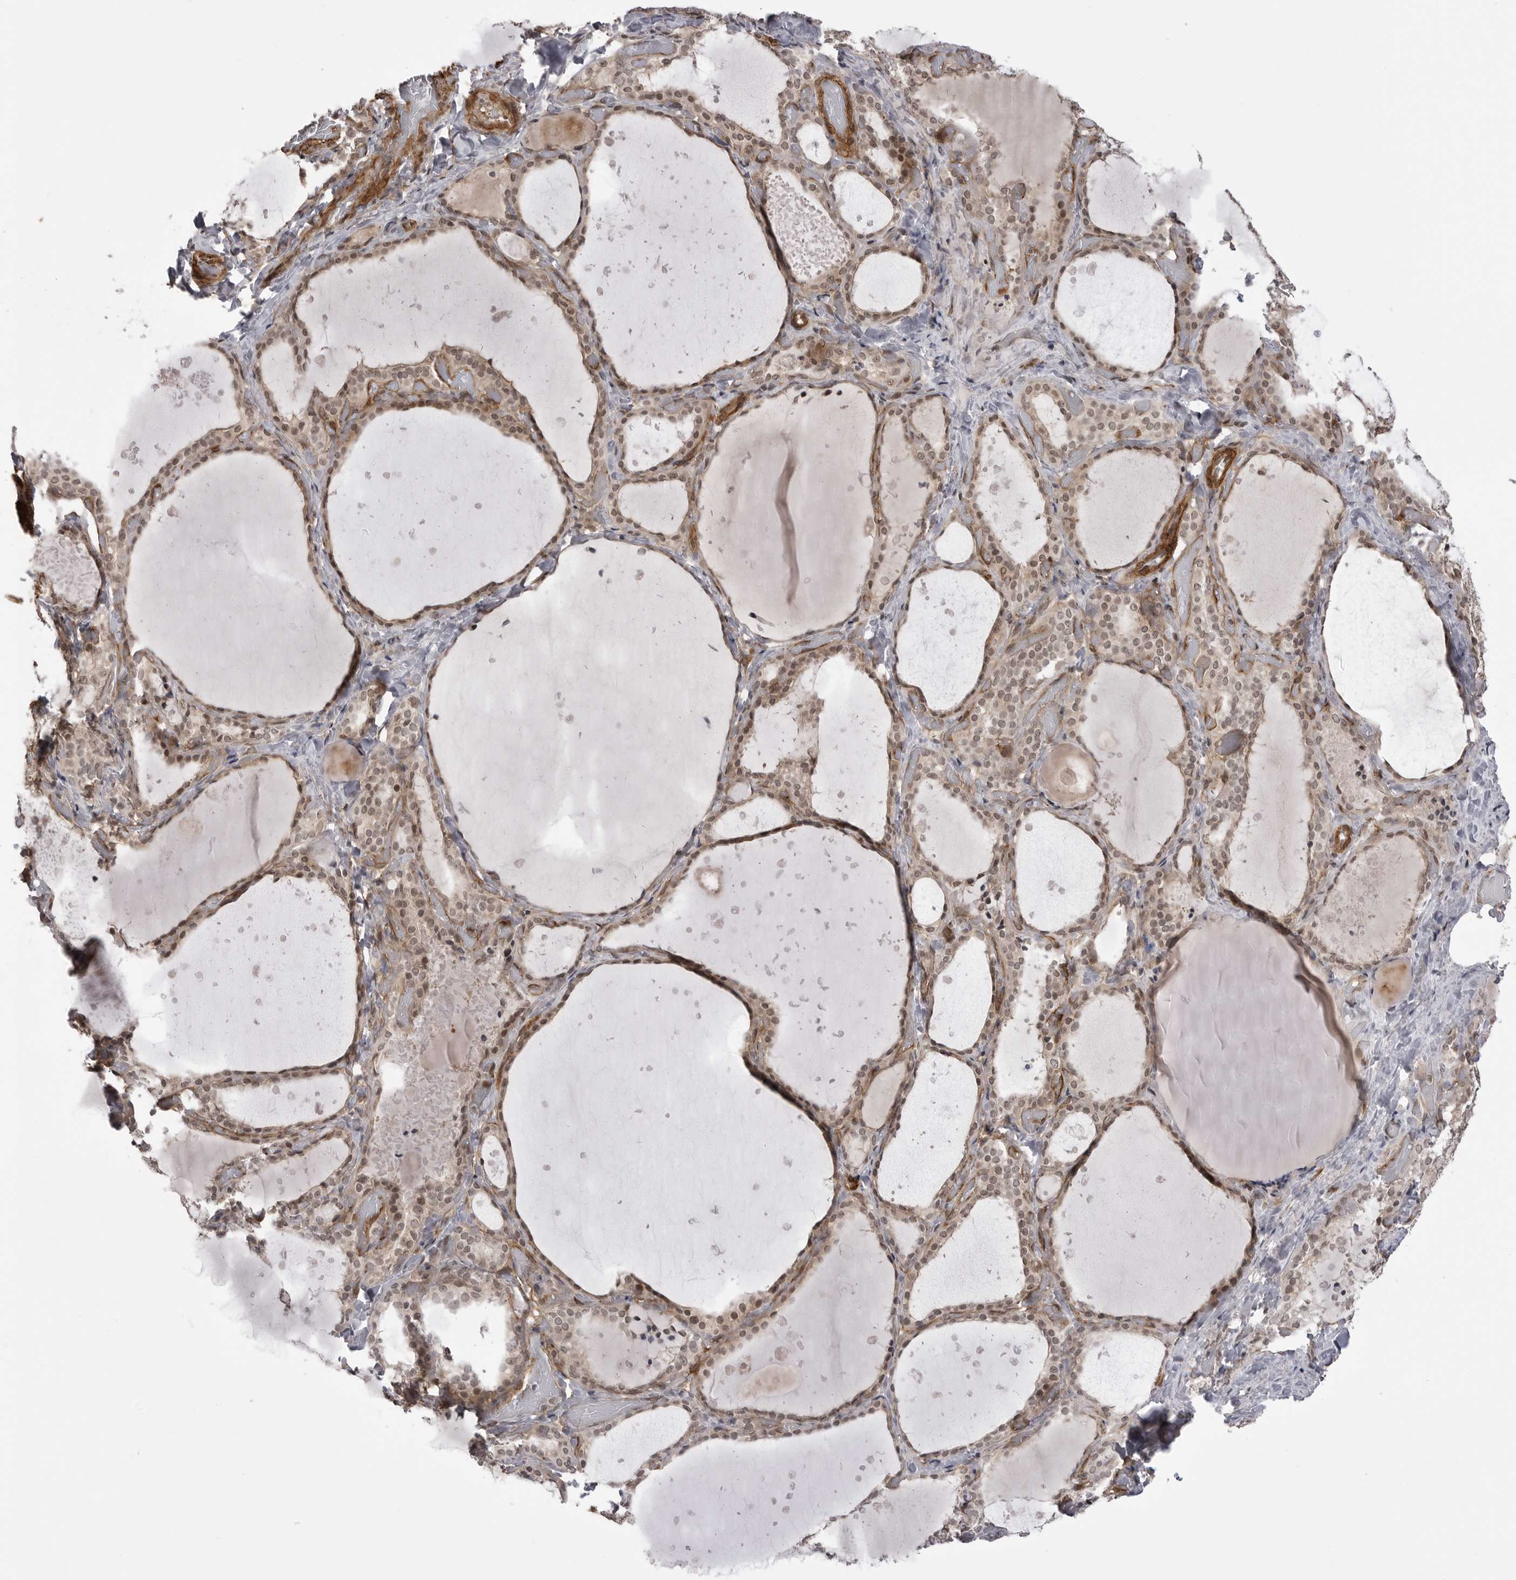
{"staining": {"intensity": "moderate", "quantity": "25%-75%", "location": "cytoplasmic/membranous,nuclear"}, "tissue": "thyroid gland", "cell_type": "Glandular cells", "image_type": "normal", "snomed": [{"axis": "morphology", "description": "Normal tissue, NOS"}, {"axis": "topography", "description": "Thyroid gland"}], "caption": "Protein analysis of benign thyroid gland displays moderate cytoplasmic/membranous,nuclear expression in approximately 25%-75% of glandular cells.", "gene": "SORBS1", "patient": {"sex": "female", "age": 44}}